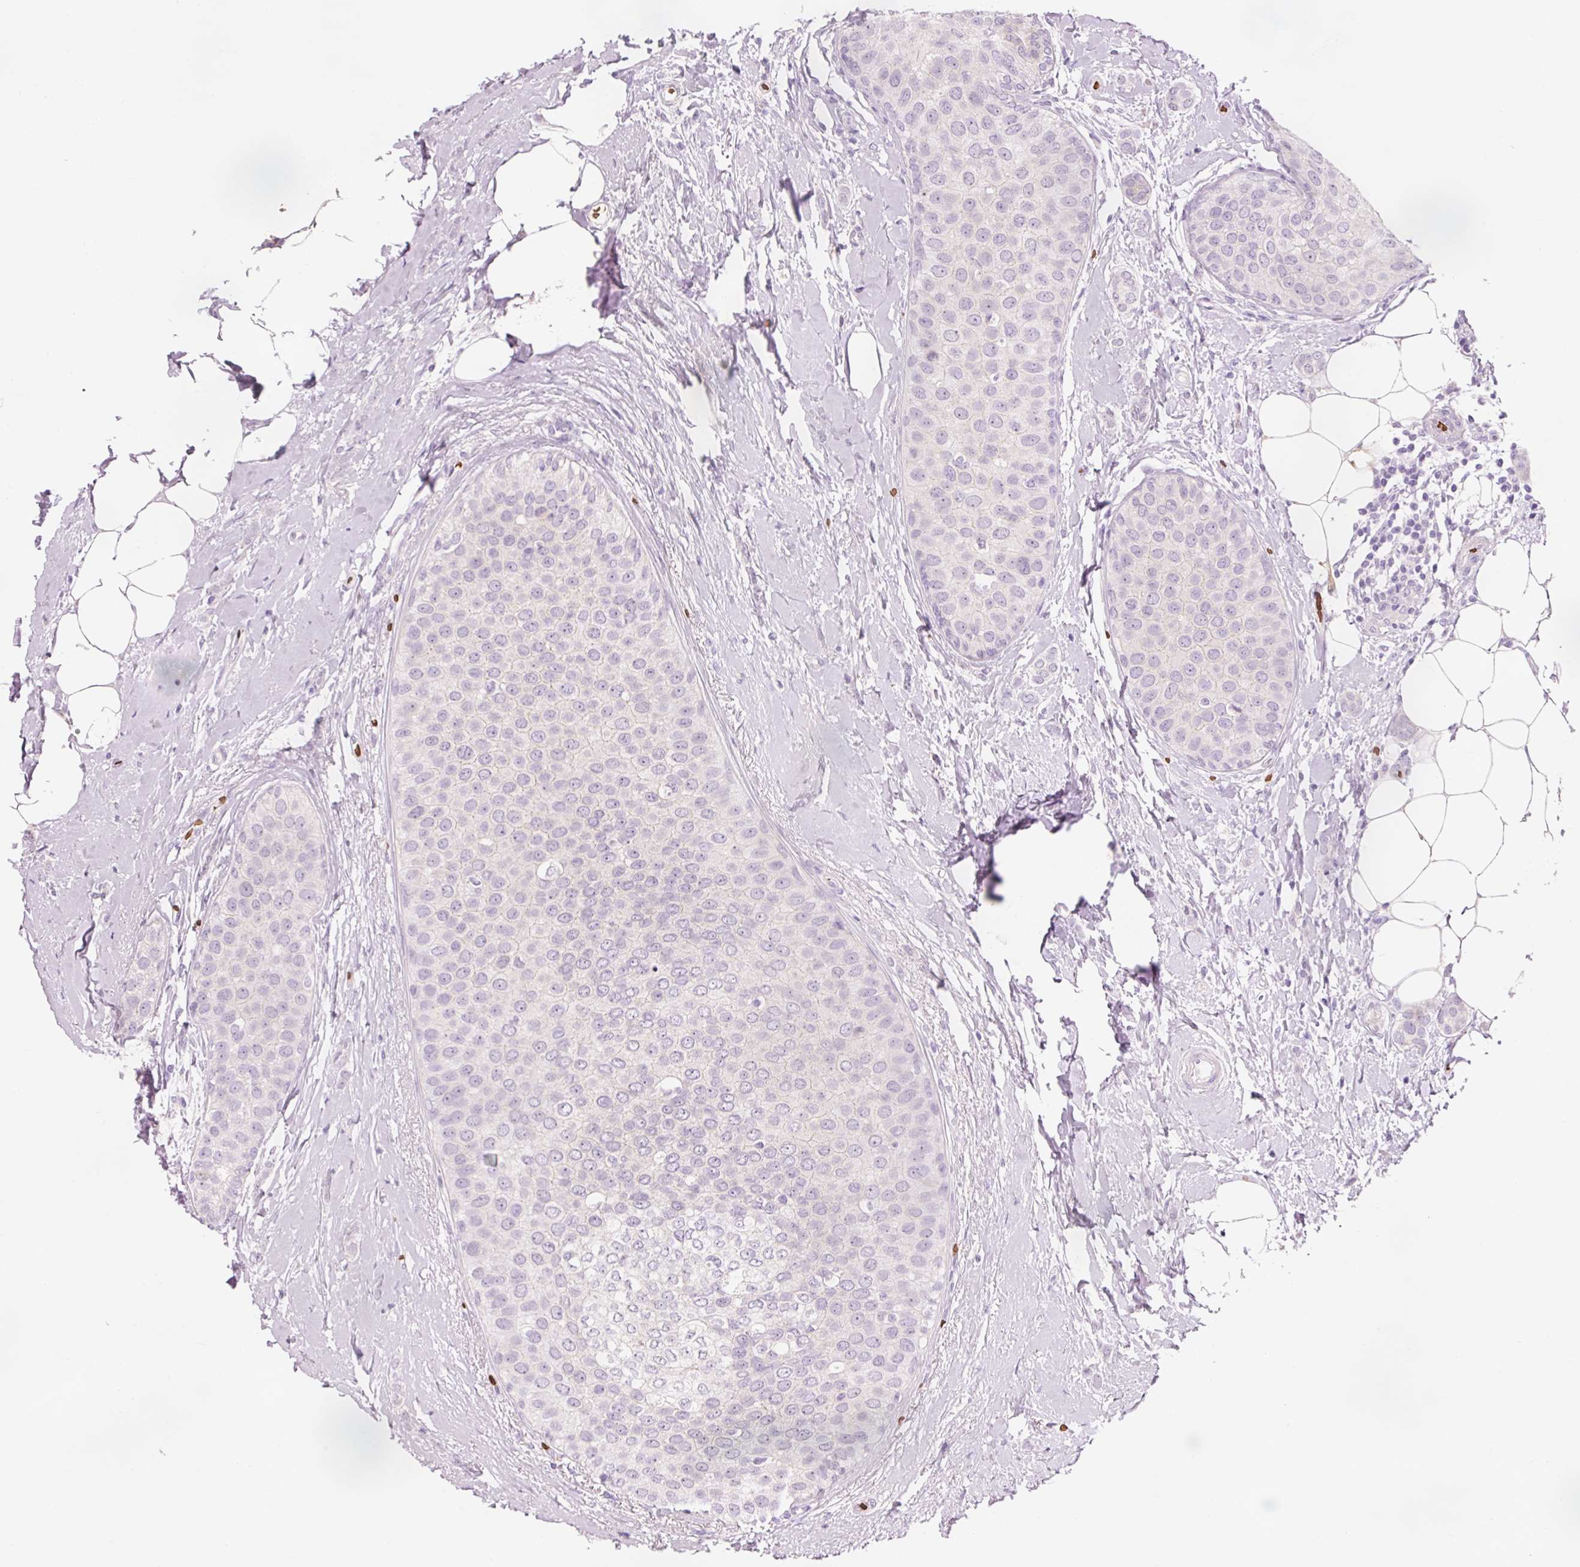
{"staining": {"intensity": "negative", "quantity": "none", "location": "none"}, "tissue": "breast cancer", "cell_type": "Tumor cells", "image_type": "cancer", "snomed": [{"axis": "morphology", "description": "Duct carcinoma"}, {"axis": "topography", "description": "Breast"}], "caption": "High power microscopy micrograph of an immunohistochemistry micrograph of infiltrating ductal carcinoma (breast), revealing no significant positivity in tumor cells.", "gene": "DHRS11", "patient": {"sex": "female", "age": 72}}